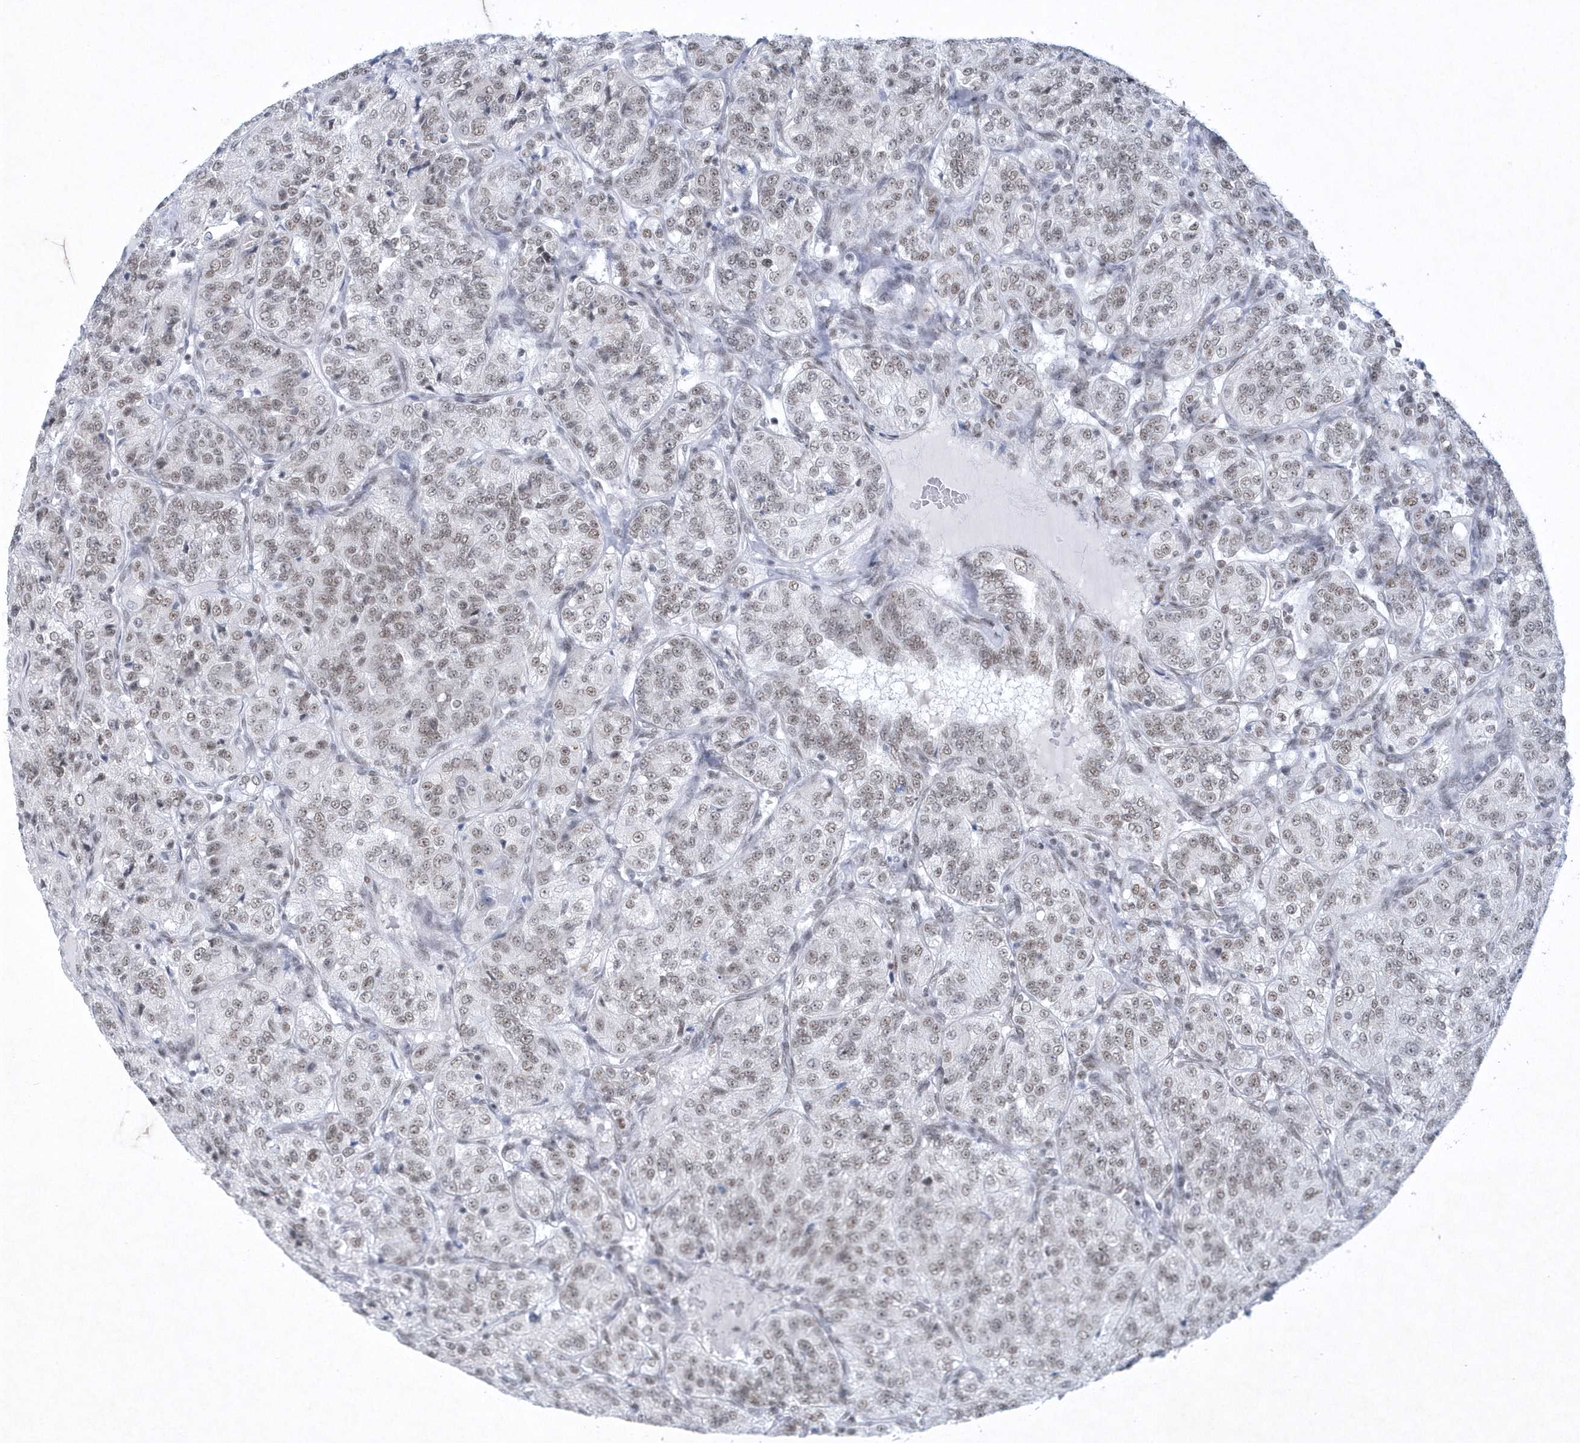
{"staining": {"intensity": "weak", "quantity": "25%-75%", "location": "nuclear"}, "tissue": "renal cancer", "cell_type": "Tumor cells", "image_type": "cancer", "snomed": [{"axis": "morphology", "description": "Adenocarcinoma, NOS"}, {"axis": "topography", "description": "Kidney"}], "caption": "IHC histopathology image of renal cancer stained for a protein (brown), which reveals low levels of weak nuclear positivity in about 25%-75% of tumor cells.", "gene": "DCLRE1A", "patient": {"sex": "female", "age": 63}}